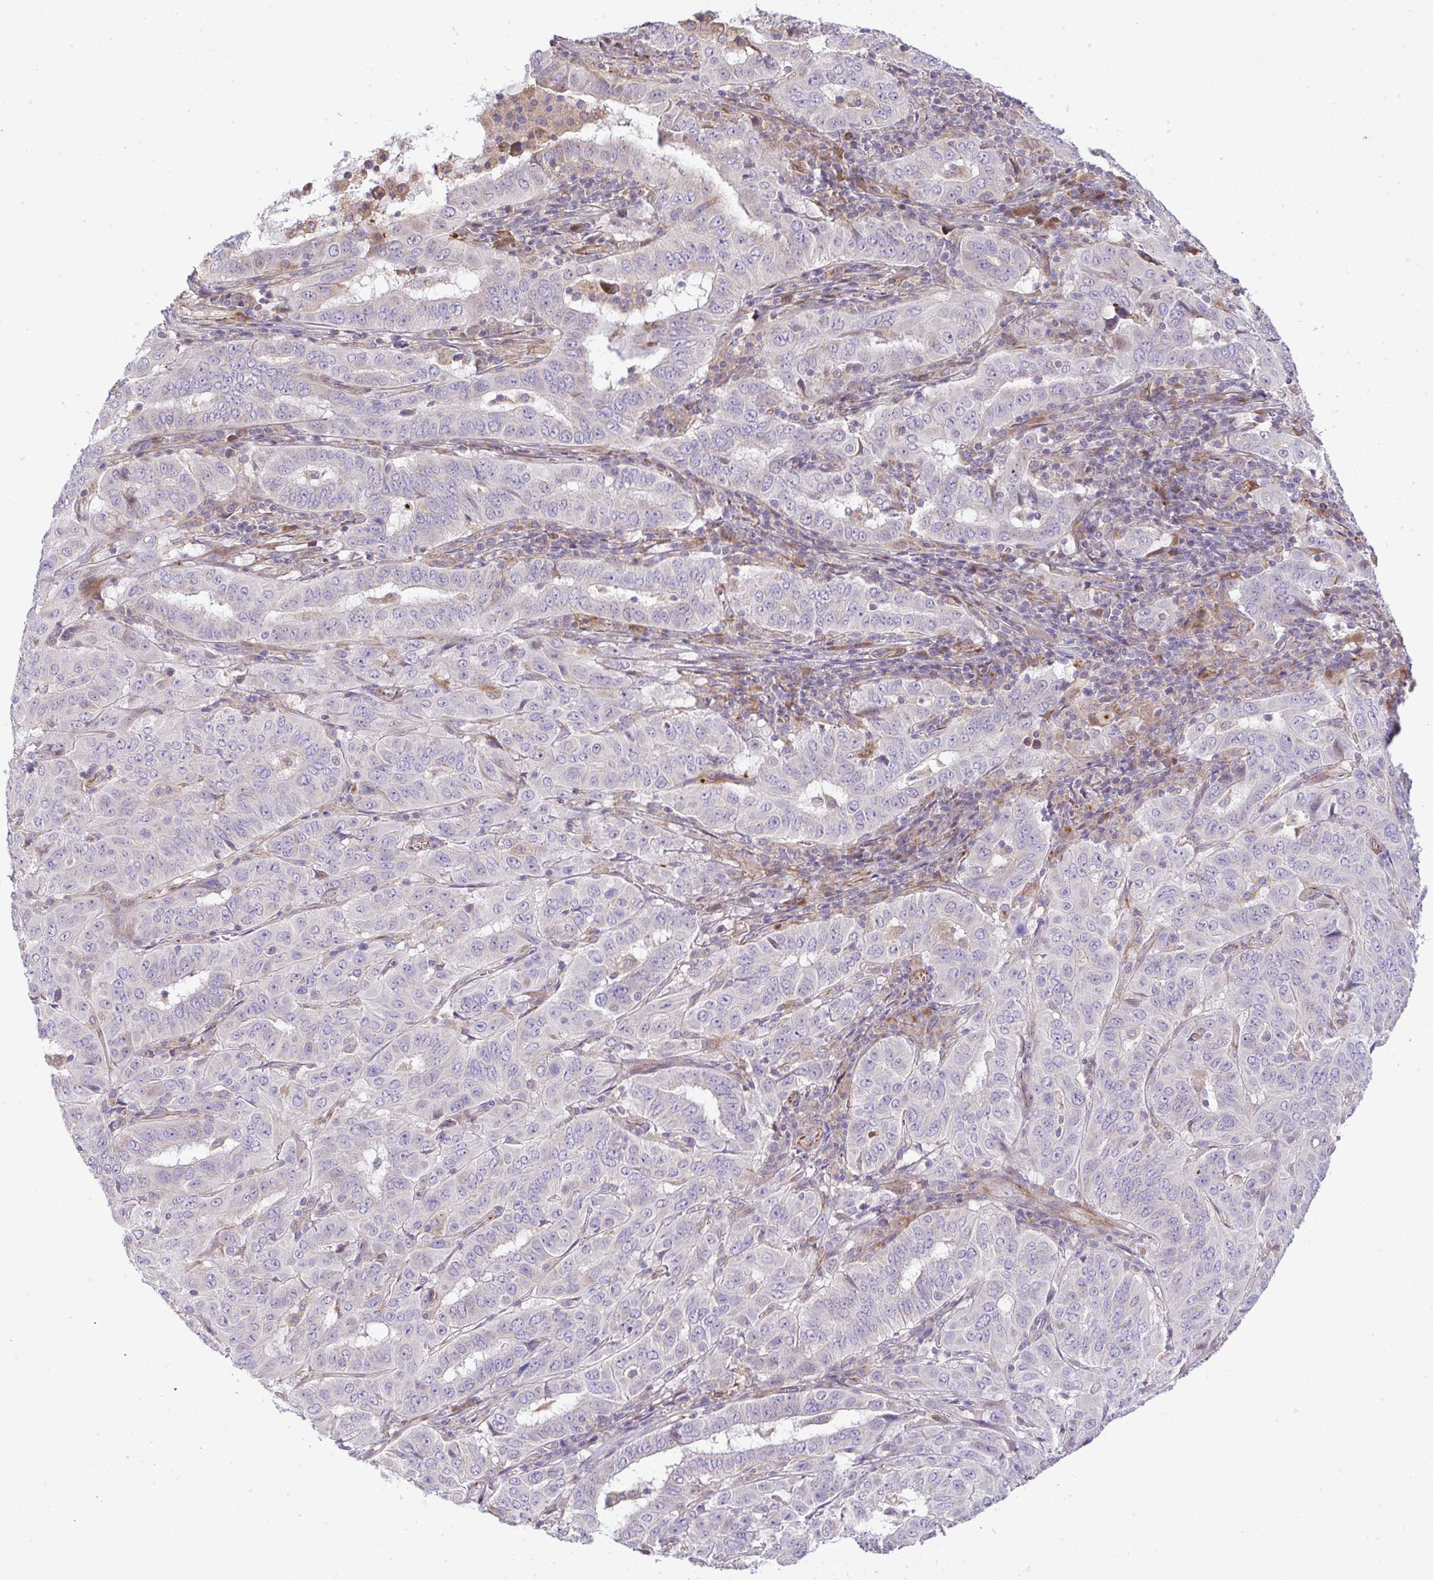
{"staining": {"intensity": "negative", "quantity": "none", "location": "none"}, "tissue": "pancreatic cancer", "cell_type": "Tumor cells", "image_type": "cancer", "snomed": [{"axis": "morphology", "description": "Adenocarcinoma, NOS"}, {"axis": "topography", "description": "Pancreas"}], "caption": "Immunohistochemistry image of human adenocarcinoma (pancreatic) stained for a protein (brown), which demonstrates no staining in tumor cells. (Brightfield microscopy of DAB IHC at high magnification).", "gene": "GRID2", "patient": {"sex": "male", "age": 63}}